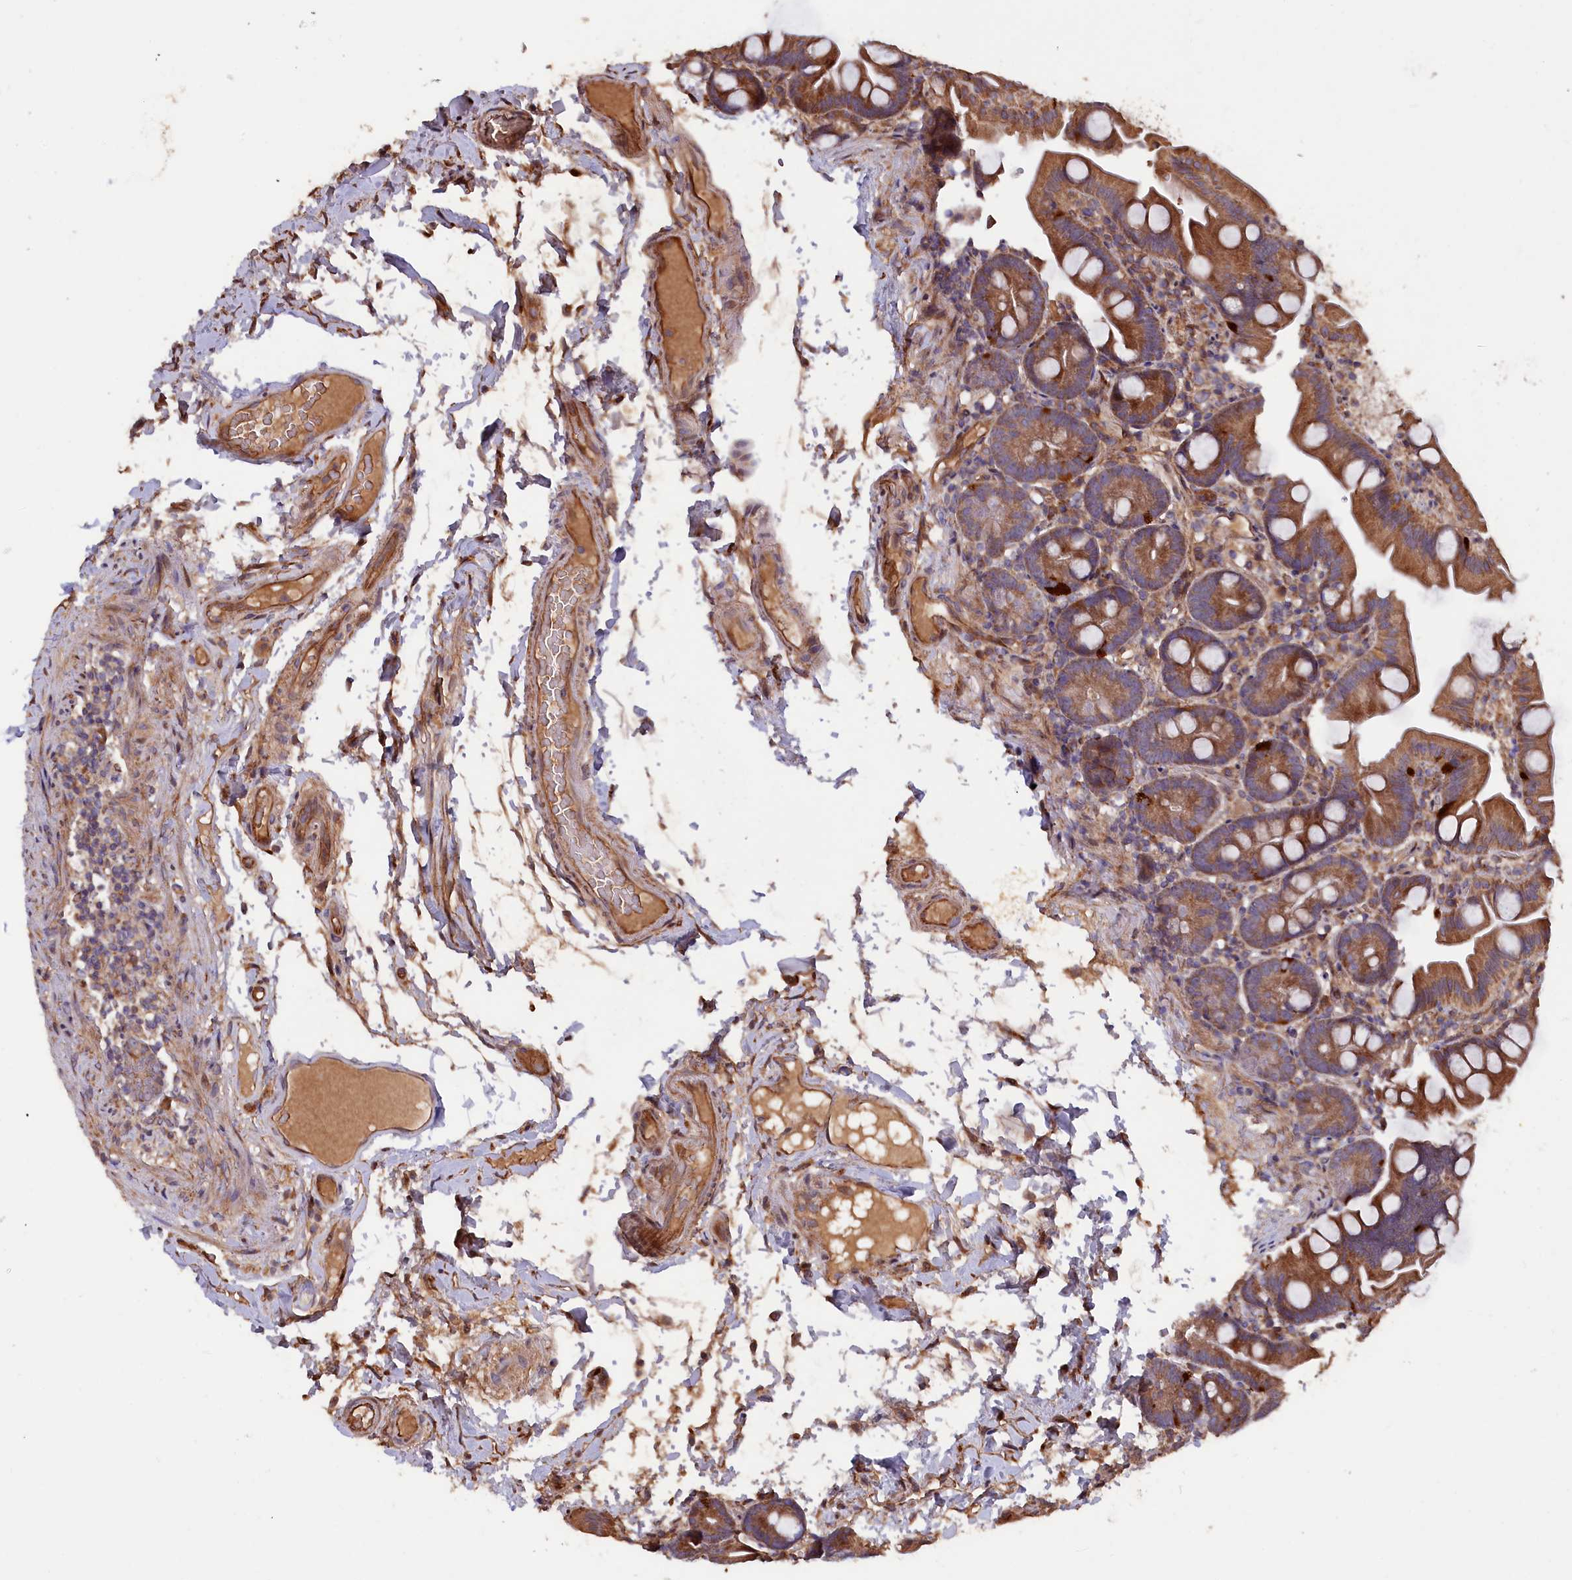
{"staining": {"intensity": "moderate", "quantity": ">75%", "location": "cytoplasmic/membranous"}, "tissue": "small intestine", "cell_type": "Glandular cells", "image_type": "normal", "snomed": [{"axis": "morphology", "description": "Normal tissue, NOS"}, {"axis": "topography", "description": "Small intestine"}], "caption": "A brown stain labels moderate cytoplasmic/membranous expression of a protein in glandular cells of normal small intestine.", "gene": "GREB1L", "patient": {"sex": "female", "age": 68}}